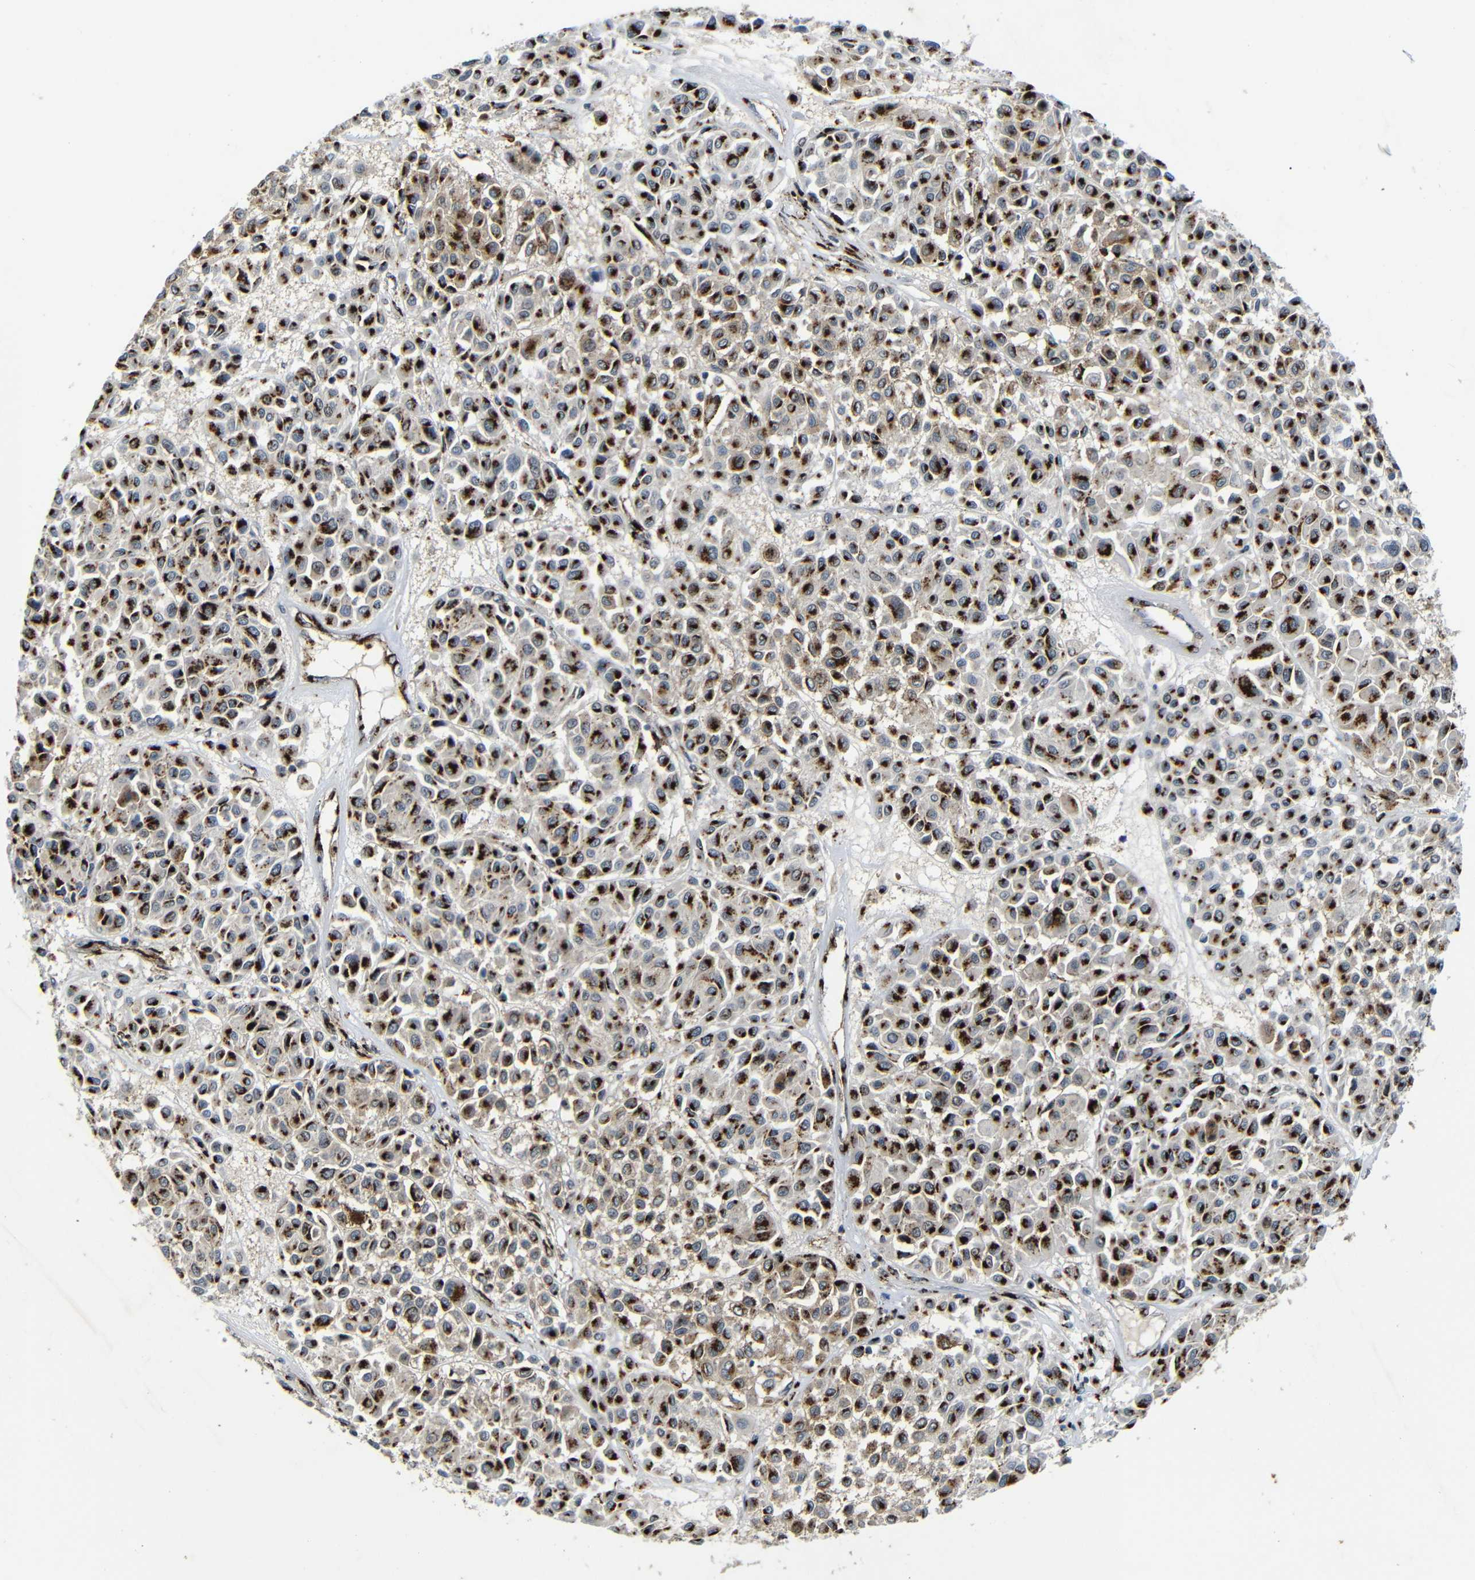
{"staining": {"intensity": "strong", "quantity": ">75%", "location": "cytoplasmic/membranous"}, "tissue": "melanoma", "cell_type": "Tumor cells", "image_type": "cancer", "snomed": [{"axis": "morphology", "description": "Malignant melanoma, Metastatic site"}, {"axis": "topography", "description": "Soft tissue"}], "caption": "This histopathology image reveals IHC staining of melanoma, with high strong cytoplasmic/membranous expression in about >75% of tumor cells.", "gene": "TGOLN2", "patient": {"sex": "male", "age": 41}}